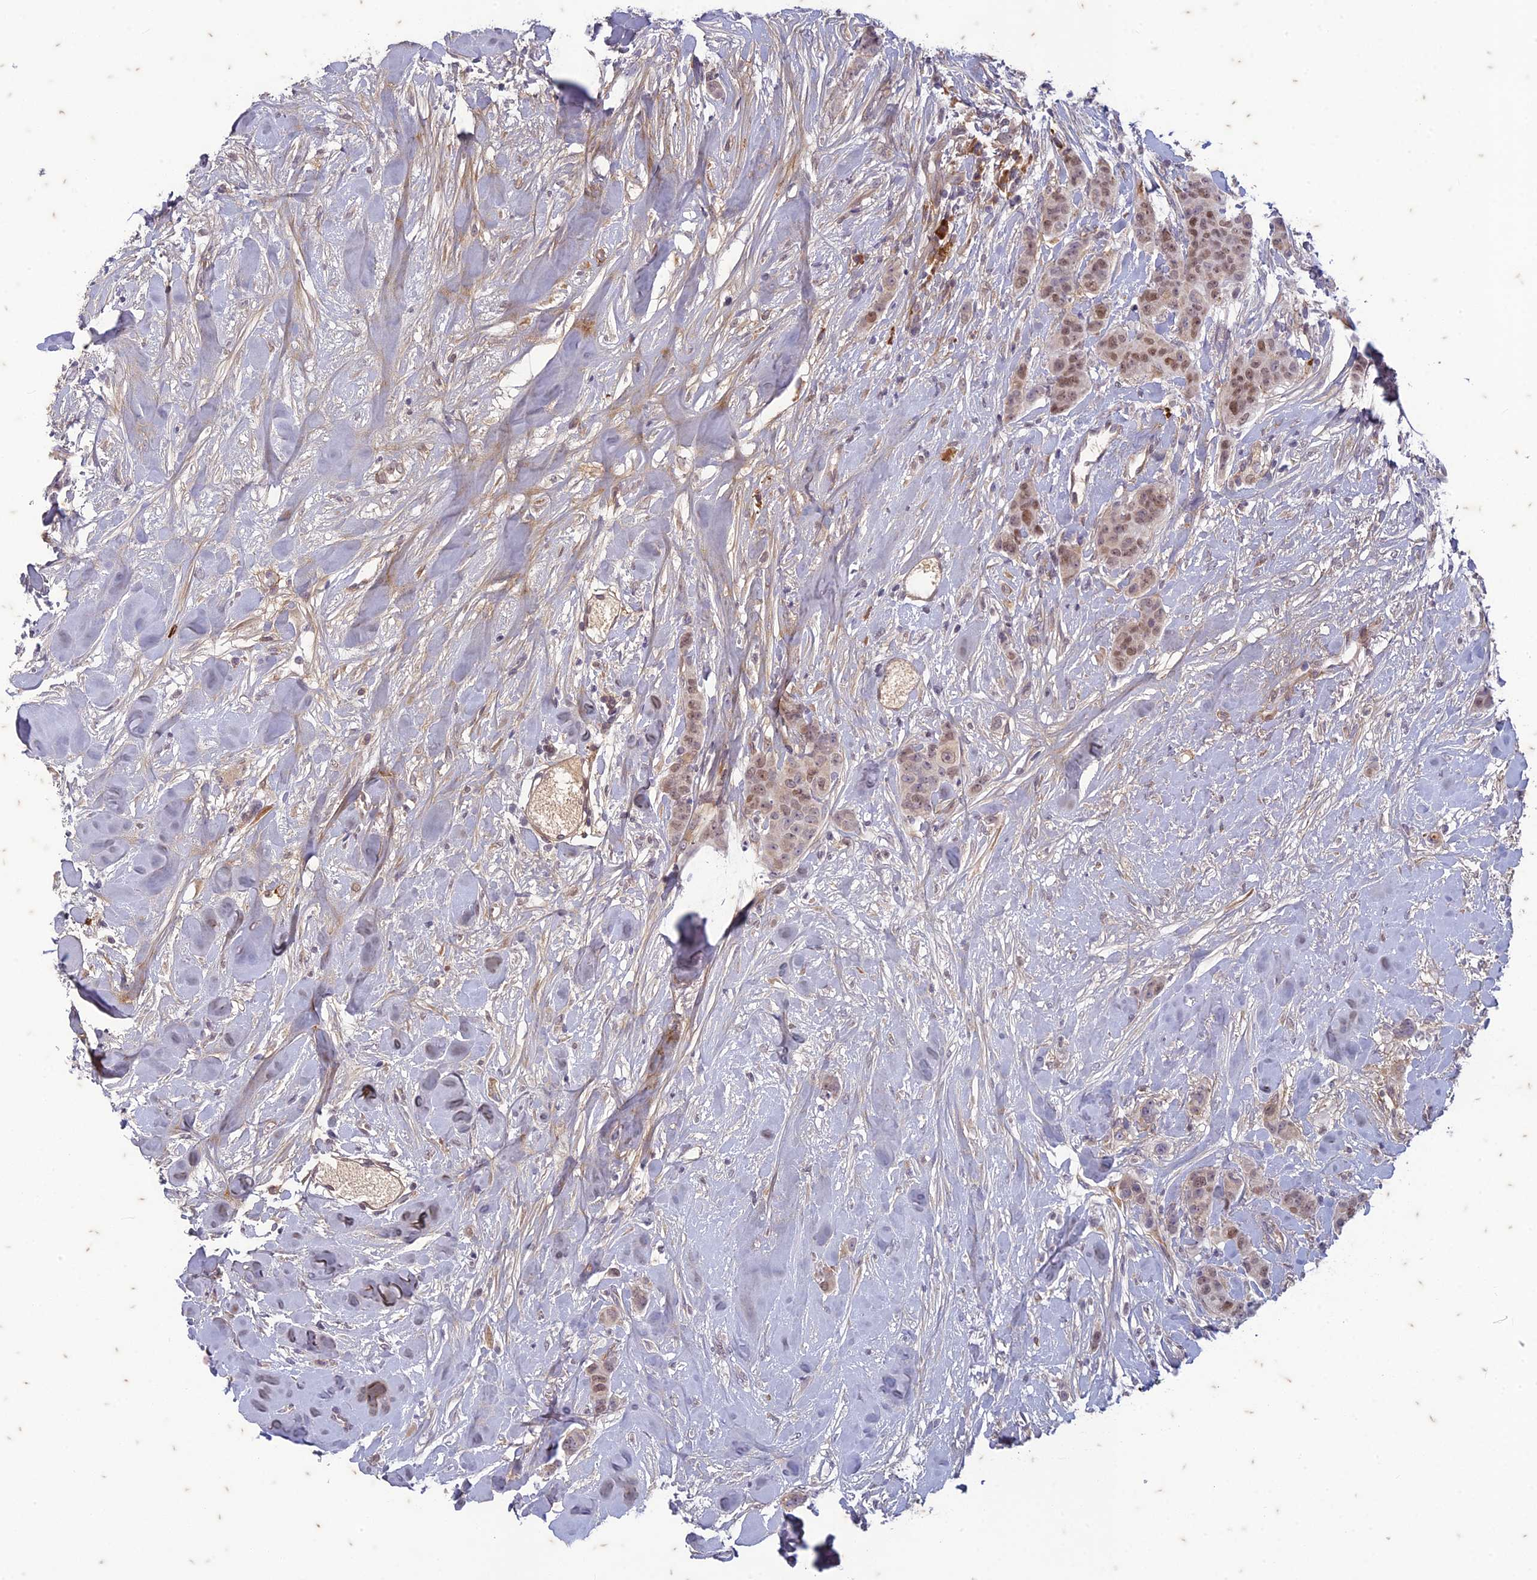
{"staining": {"intensity": "moderate", "quantity": "25%-75%", "location": "nuclear"}, "tissue": "breast cancer", "cell_type": "Tumor cells", "image_type": "cancer", "snomed": [{"axis": "morphology", "description": "Duct carcinoma"}, {"axis": "topography", "description": "Breast"}], "caption": "About 25%-75% of tumor cells in human breast cancer (intraductal carcinoma) show moderate nuclear protein positivity as visualized by brown immunohistochemical staining.", "gene": "PABPN1L", "patient": {"sex": "female", "age": 40}}